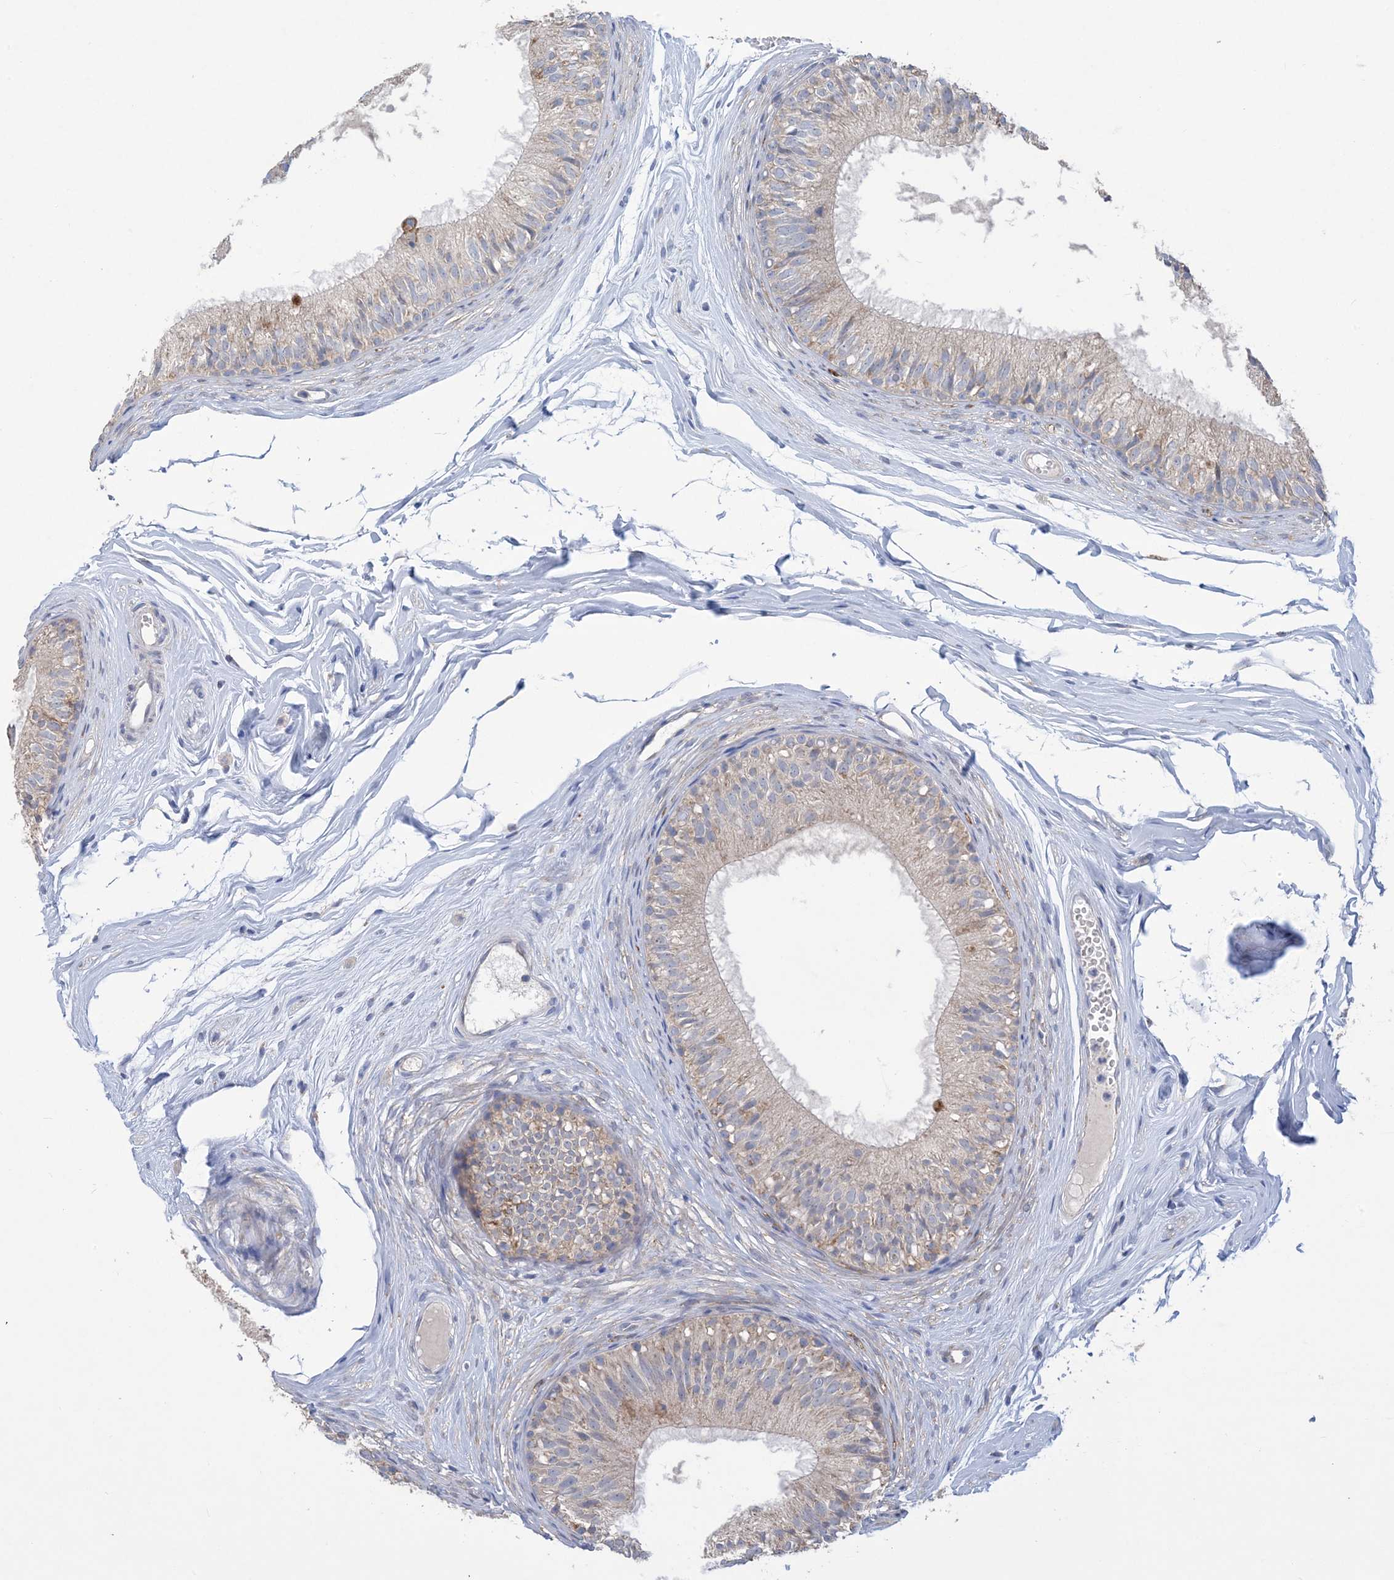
{"staining": {"intensity": "moderate", "quantity": "<25%", "location": "cytoplasmic/membranous"}, "tissue": "epididymis", "cell_type": "Glandular cells", "image_type": "normal", "snomed": [{"axis": "morphology", "description": "Normal tissue, NOS"}, {"axis": "morphology", "description": "Seminoma in situ"}, {"axis": "topography", "description": "Testis"}, {"axis": "topography", "description": "Epididymis"}], "caption": "A micrograph of epididymis stained for a protein displays moderate cytoplasmic/membranous brown staining in glandular cells. Using DAB (3,3'-diaminobenzidine) (brown) and hematoxylin (blue) stains, captured at high magnification using brightfield microscopy.", "gene": "CLEC16A", "patient": {"sex": "male", "age": 28}}